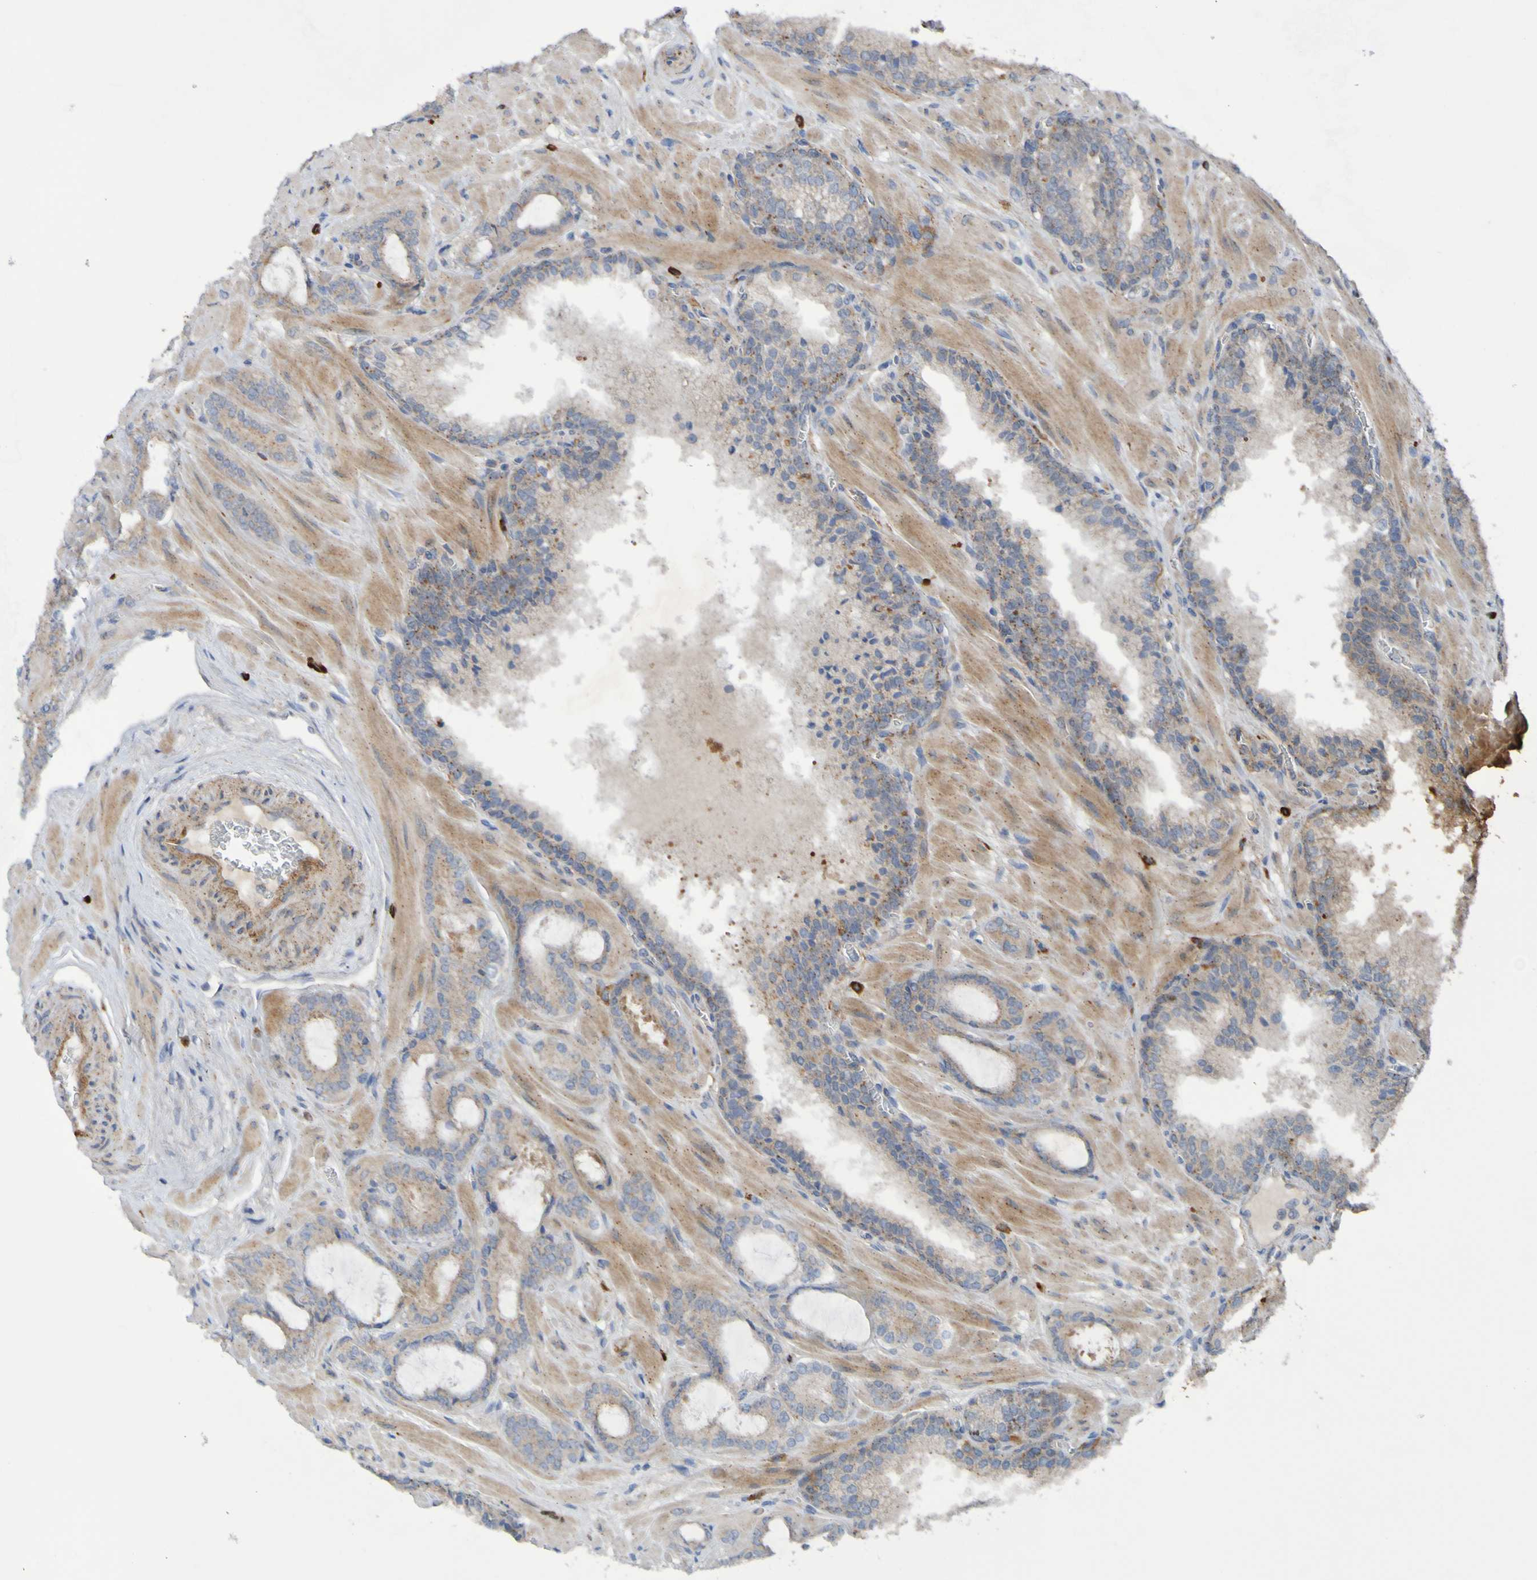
{"staining": {"intensity": "weak", "quantity": ">75%", "location": "cytoplasmic/membranous"}, "tissue": "prostate cancer", "cell_type": "Tumor cells", "image_type": "cancer", "snomed": [{"axis": "morphology", "description": "Adenocarcinoma, Low grade"}, {"axis": "topography", "description": "Prostate"}], "caption": "Immunohistochemical staining of prostate cancer (low-grade adenocarcinoma) displays weak cytoplasmic/membranous protein staining in approximately >75% of tumor cells.", "gene": "ANGPT4", "patient": {"sex": "male", "age": 63}}